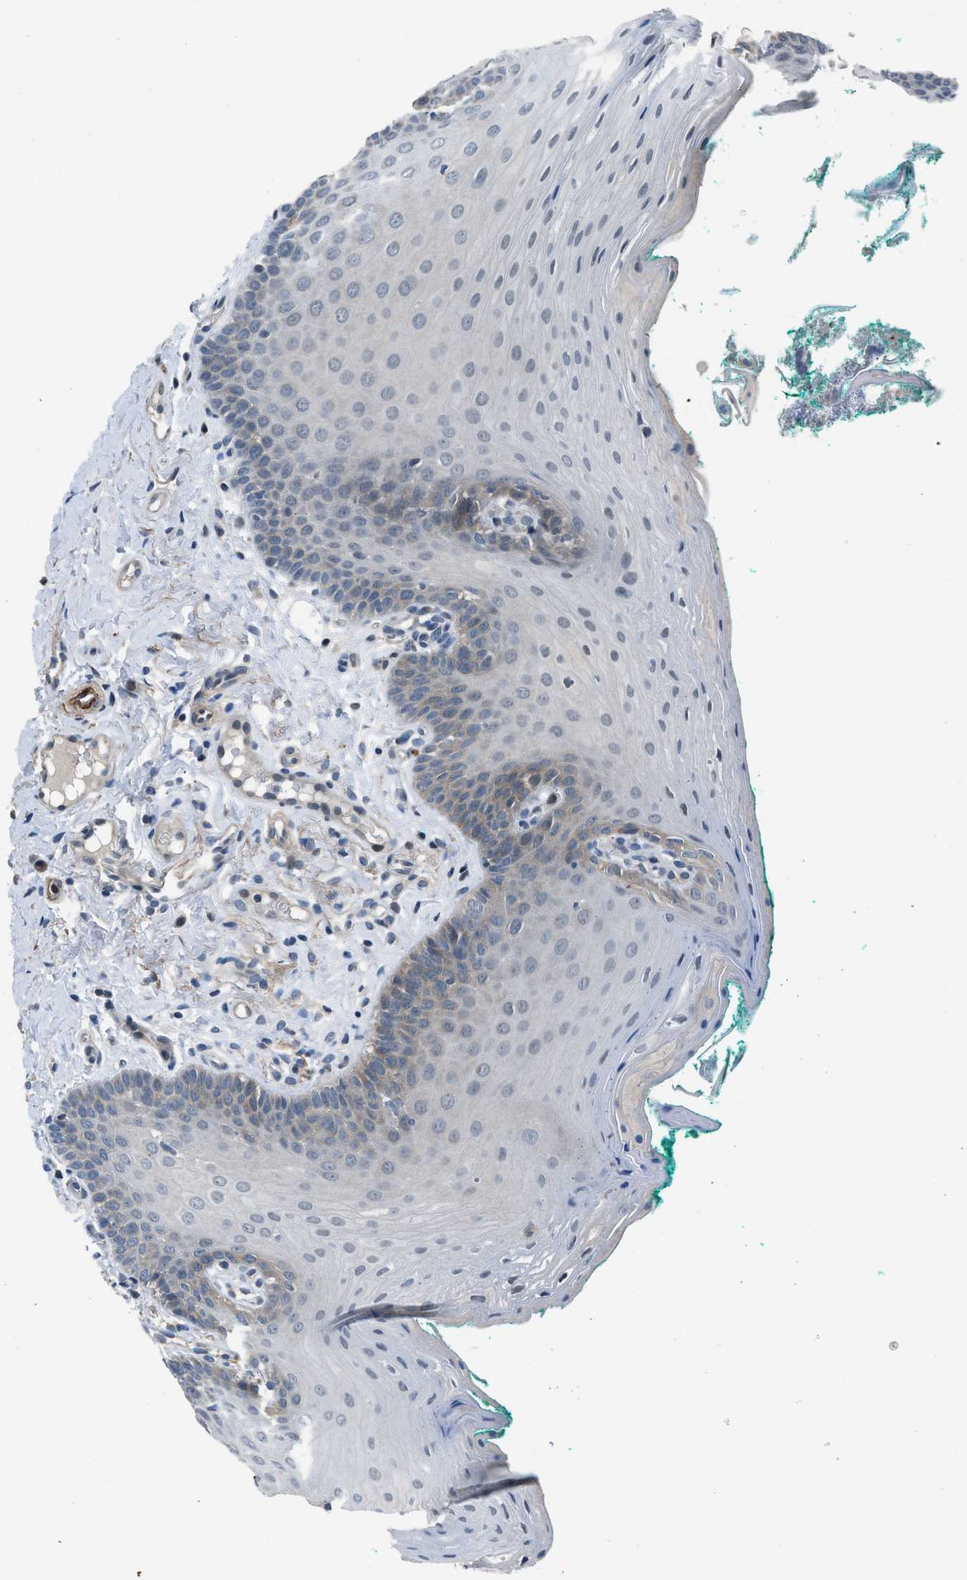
{"staining": {"intensity": "moderate", "quantity": "25%-75%", "location": "cytoplasmic/membranous,nuclear"}, "tissue": "oral mucosa", "cell_type": "Squamous epithelial cells", "image_type": "normal", "snomed": [{"axis": "morphology", "description": "Normal tissue, NOS"}, {"axis": "topography", "description": "Oral tissue"}], "caption": "Immunohistochemistry (IHC) of normal oral mucosa shows medium levels of moderate cytoplasmic/membranous,nuclear expression in about 25%-75% of squamous epithelial cells.", "gene": "LMLN", "patient": {"sex": "male", "age": 58}}